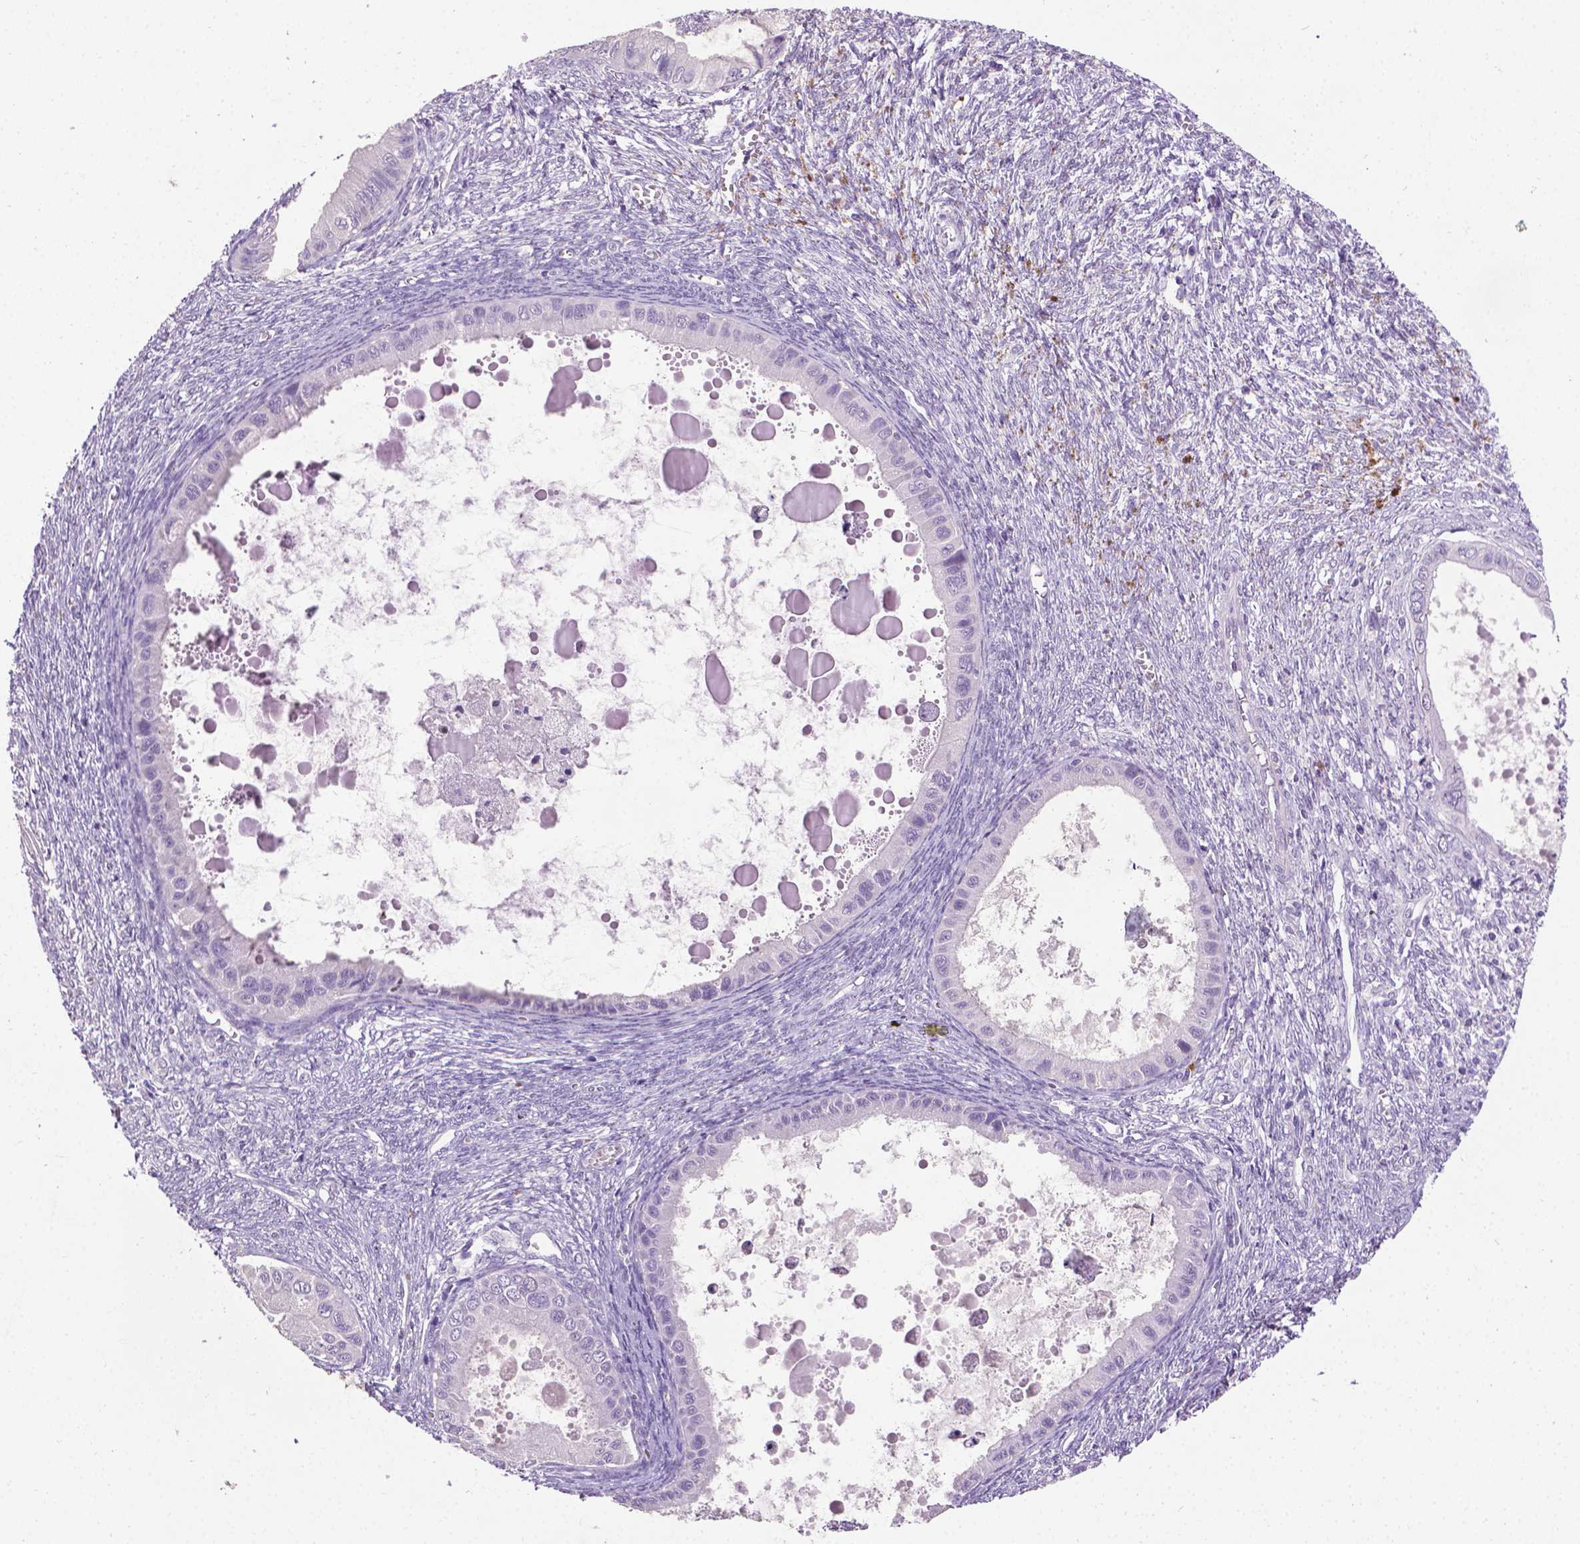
{"staining": {"intensity": "negative", "quantity": "none", "location": "none"}, "tissue": "ovarian cancer", "cell_type": "Tumor cells", "image_type": "cancer", "snomed": [{"axis": "morphology", "description": "Cystadenocarcinoma, mucinous, NOS"}, {"axis": "topography", "description": "Ovary"}], "caption": "Ovarian cancer was stained to show a protein in brown. There is no significant expression in tumor cells. The staining is performed using DAB brown chromogen with nuclei counter-stained in using hematoxylin.", "gene": "CDKN2D", "patient": {"sex": "female", "age": 64}}